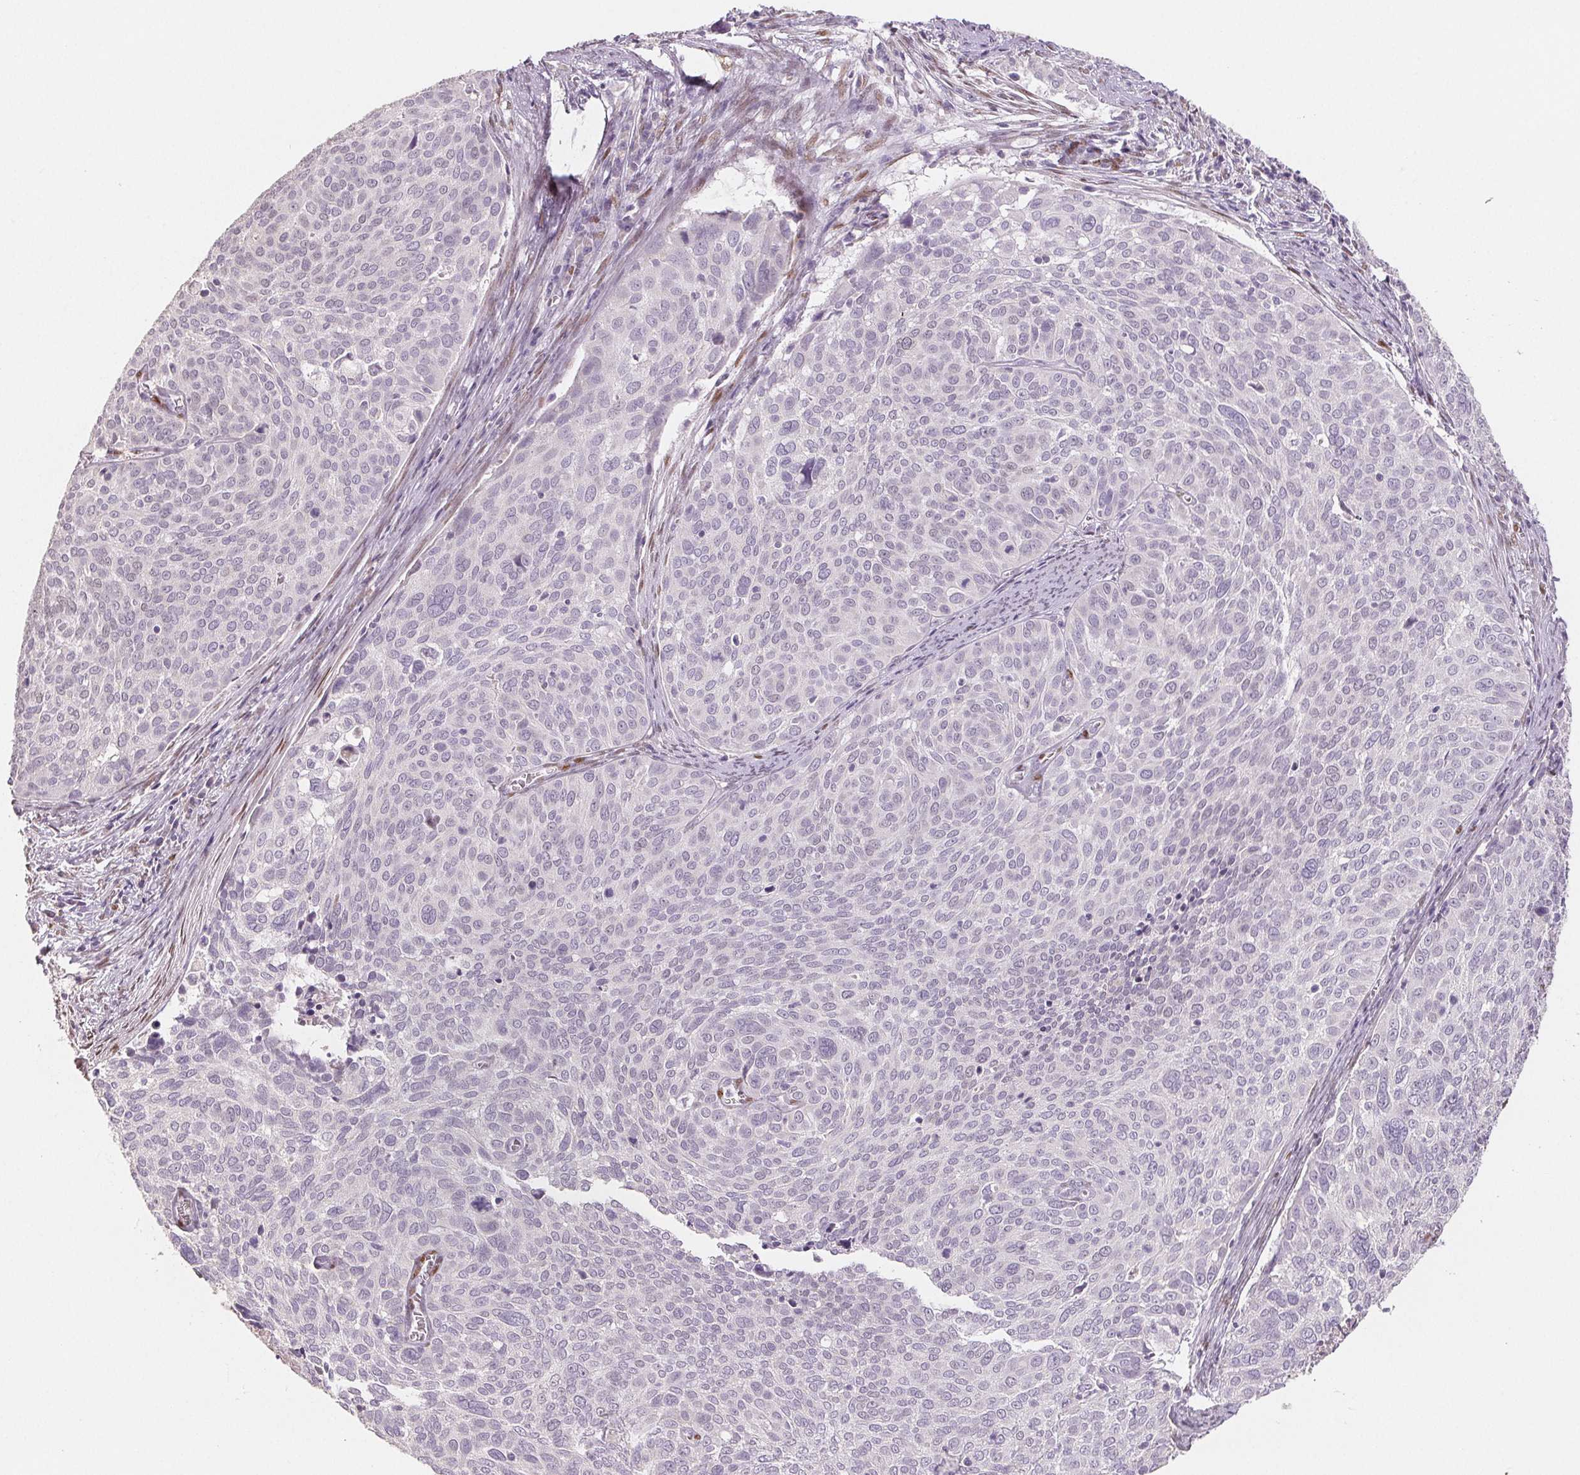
{"staining": {"intensity": "weak", "quantity": "<25%", "location": "nuclear"}, "tissue": "cervical cancer", "cell_type": "Tumor cells", "image_type": "cancer", "snomed": [{"axis": "morphology", "description": "Squamous cell carcinoma, NOS"}, {"axis": "topography", "description": "Cervix"}], "caption": "This is an IHC histopathology image of cervical cancer (squamous cell carcinoma). There is no staining in tumor cells.", "gene": "SMARCD3", "patient": {"sex": "female", "age": 39}}